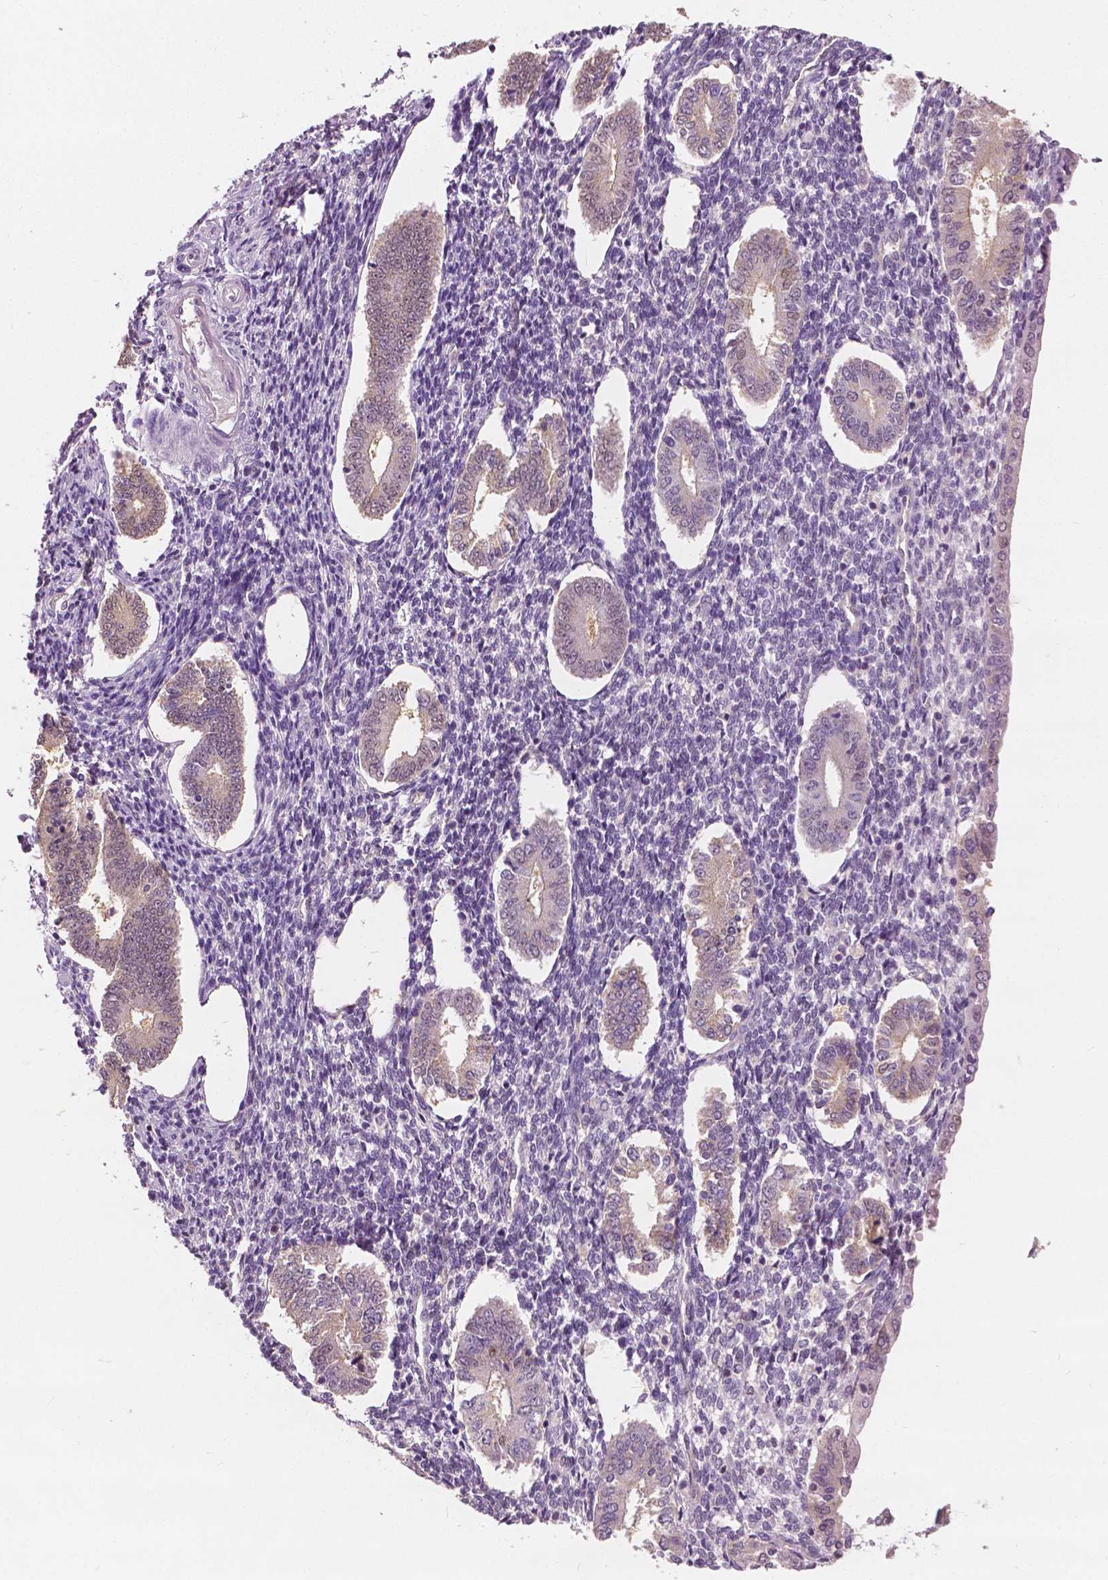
{"staining": {"intensity": "negative", "quantity": "none", "location": "none"}, "tissue": "endometrium", "cell_type": "Cells in endometrial stroma", "image_type": "normal", "snomed": [{"axis": "morphology", "description": "Normal tissue, NOS"}, {"axis": "topography", "description": "Endometrium"}], "caption": "Immunohistochemistry (IHC) histopathology image of normal endometrium: human endometrium stained with DAB exhibits no significant protein positivity in cells in endometrial stroma.", "gene": "TKFC", "patient": {"sex": "female", "age": 40}}